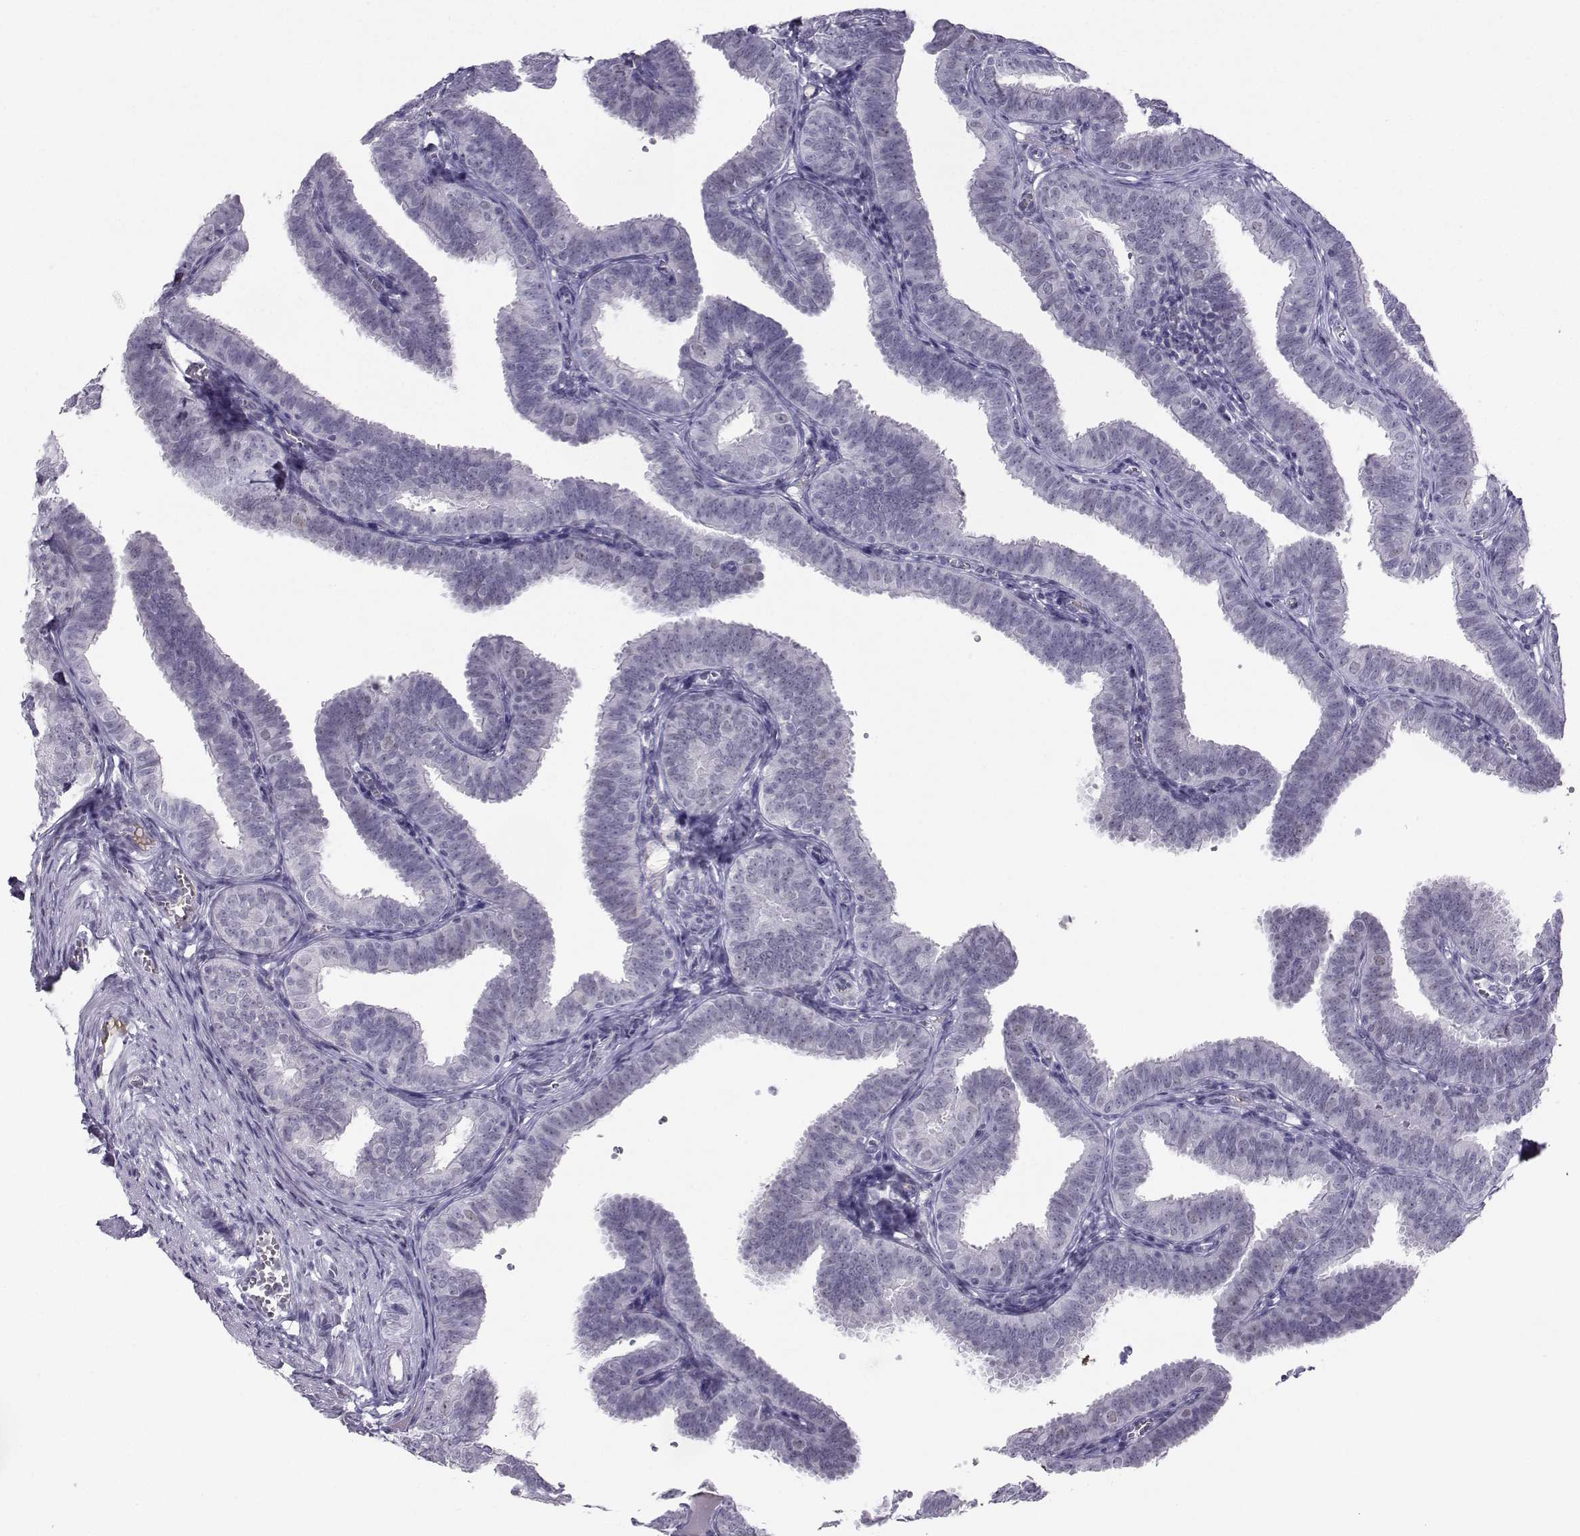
{"staining": {"intensity": "negative", "quantity": "none", "location": "none"}, "tissue": "fallopian tube", "cell_type": "Glandular cells", "image_type": "normal", "snomed": [{"axis": "morphology", "description": "Normal tissue, NOS"}, {"axis": "topography", "description": "Fallopian tube"}], "caption": "Micrograph shows no significant protein staining in glandular cells of unremarkable fallopian tube. (DAB immunohistochemistry, high magnification).", "gene": "LHX1", "patient": {"sex": "female", "age": 25}}